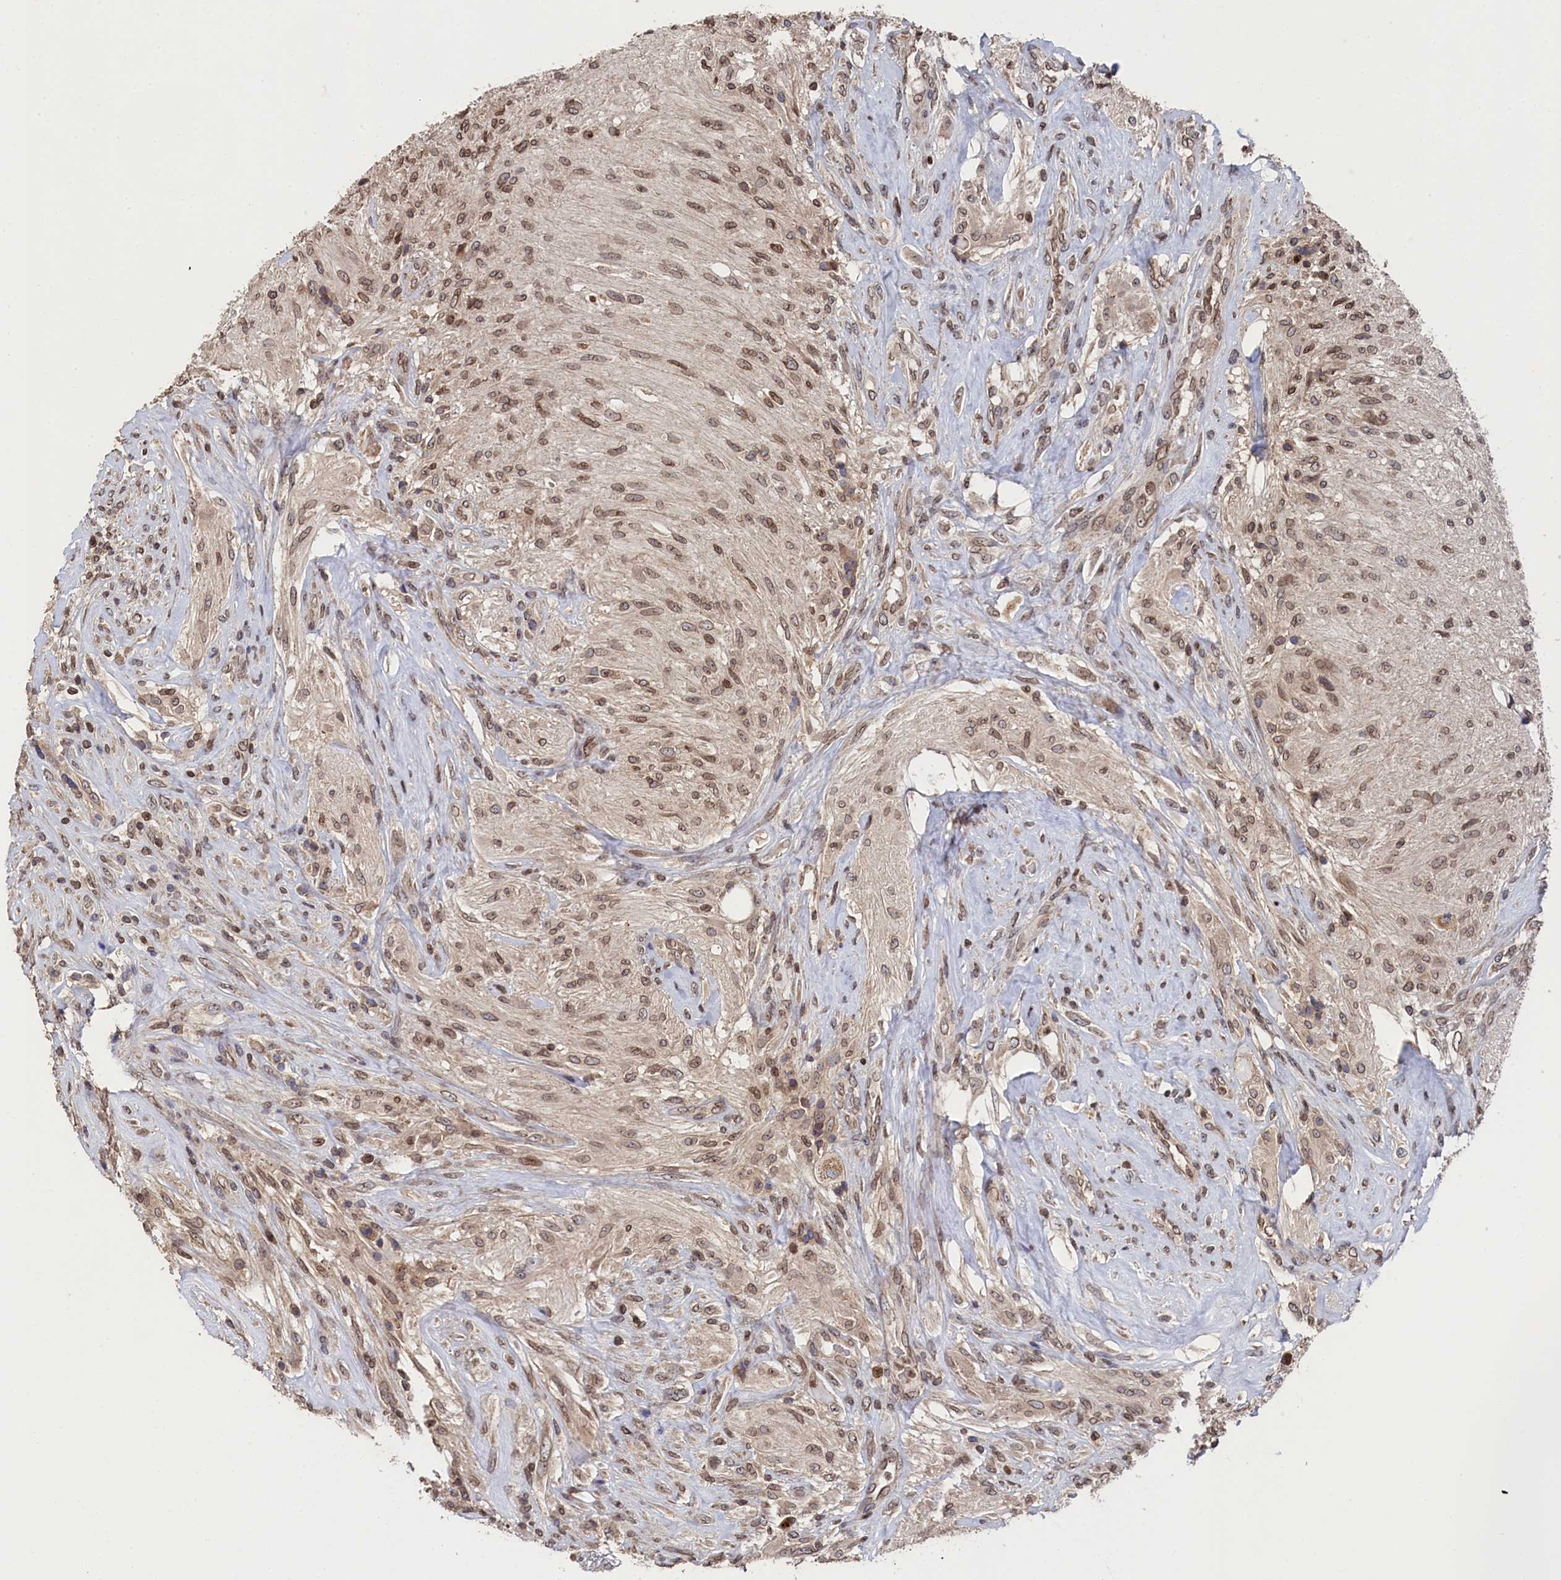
{"staining": {"intensity": "moderate", "quantity": ">75%", "location": "cytoplasmic/membranous,nuclear"}, "tissue": "glioma", "cell_type": "Tumor cells", "image_type": "cancer", "snomed": [{"axis": "morphology", "description": "Glioma, malignant, High grade"}, {"axis": "topography", "description": "Brain"}], "caption": "An IHC image of tumor tissue is shown. Protein staining in brown highlights moderate cytoplasmic/membranous and nuclear positivity in glioma within tumor cells. Nuclei are stained in blue.", "gene": "ANKEF1", "patient": {"sex": "male", "age": 56}}